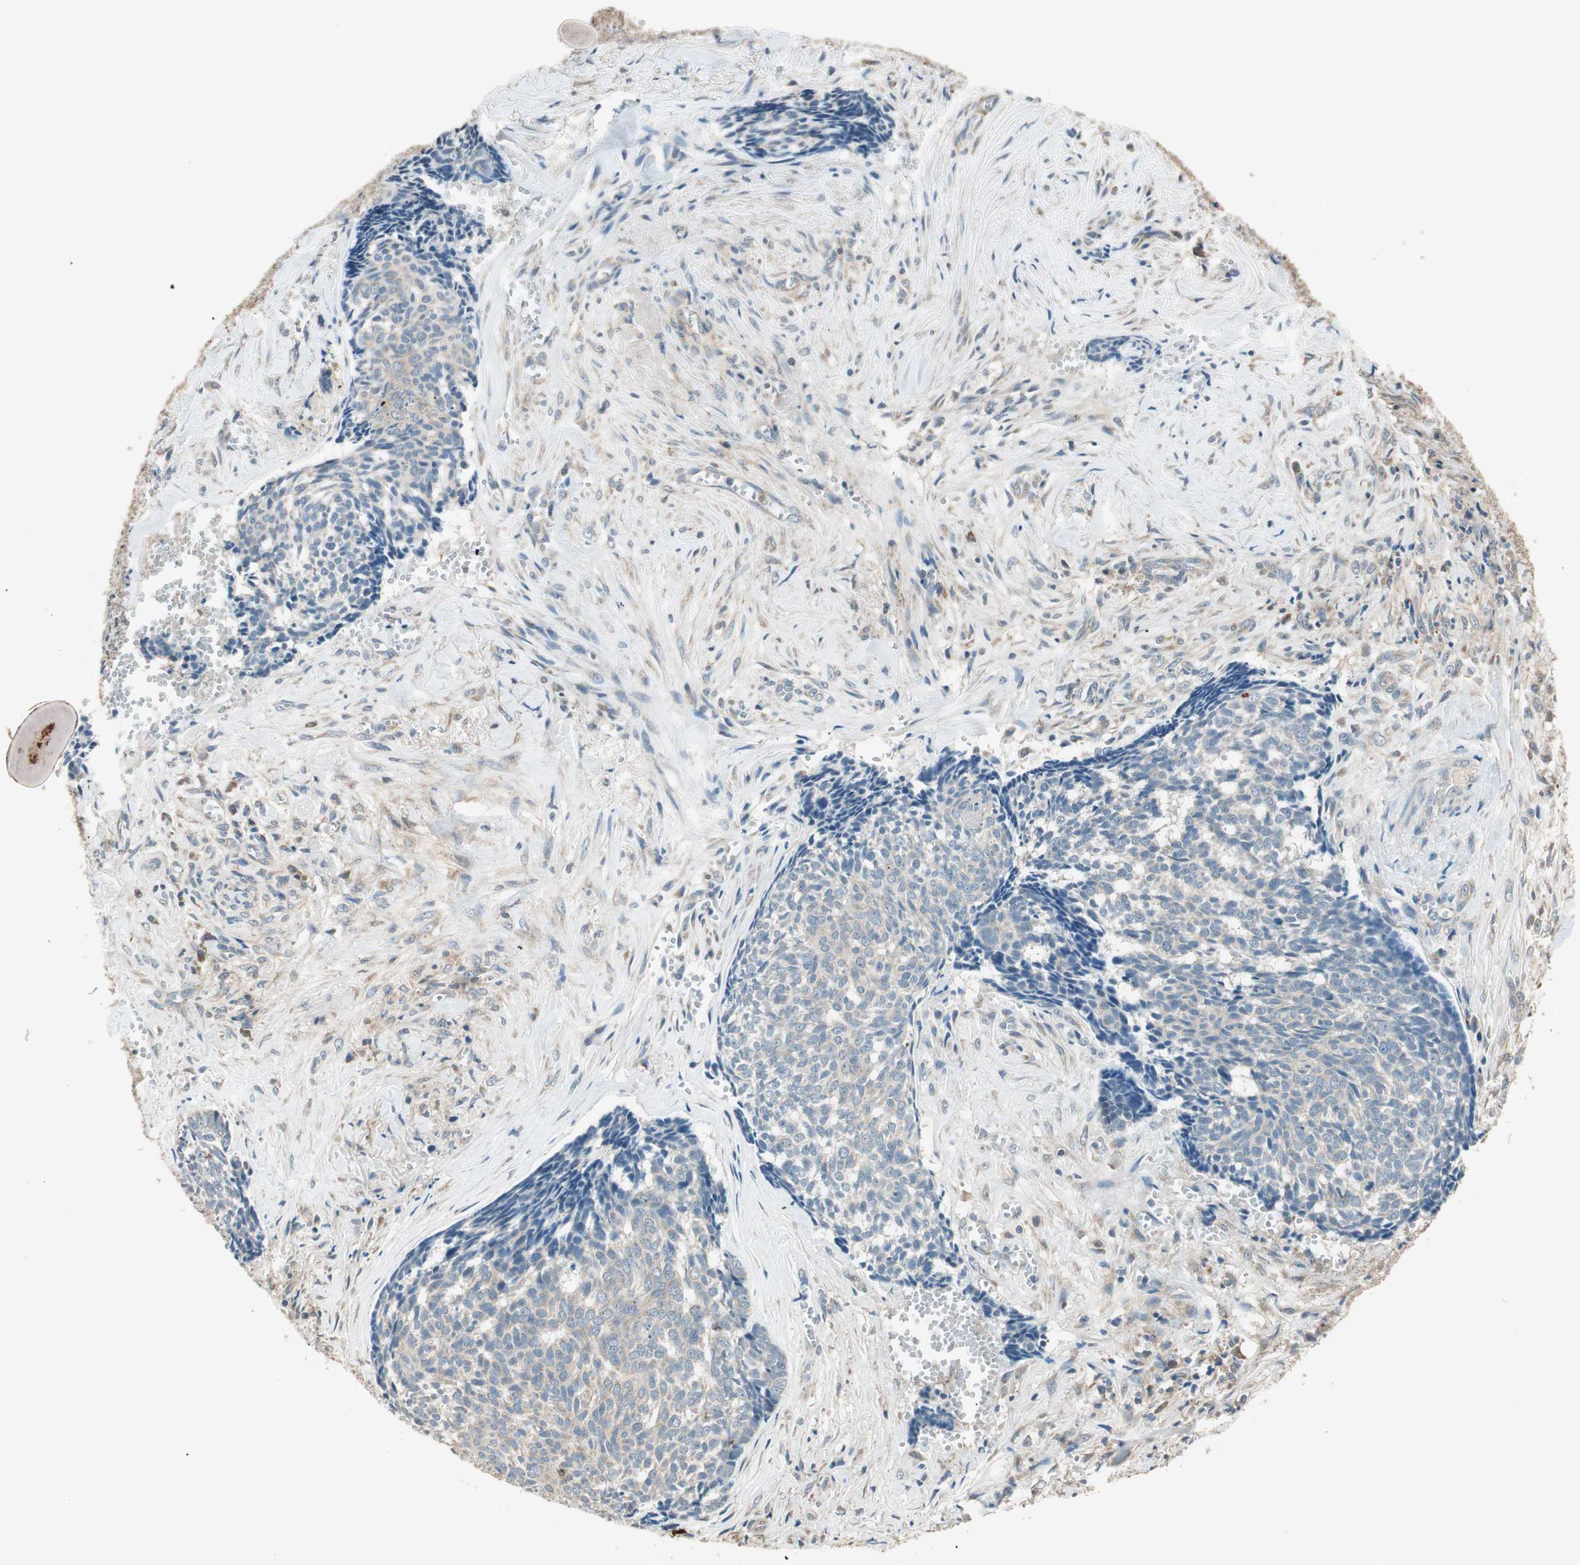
{"staining": {"intensity": "negative", "quantity": "none", "location": "none"}, "tissue": "skin cancer", "cell_type": "Tumor cells", "image_type": "cancer", "snomed": [{"axis": "morphology", "description": "Basal cell carcinoma"}, {"axis": "topography", "description": "Skin"}], "caption": "Skin basal cell carcinoma was stained to show a protein in brown. There is no significant positivity in tumor cells.", "gene": "TRIM21", "patient": {"sex": "male", "age": 84}}